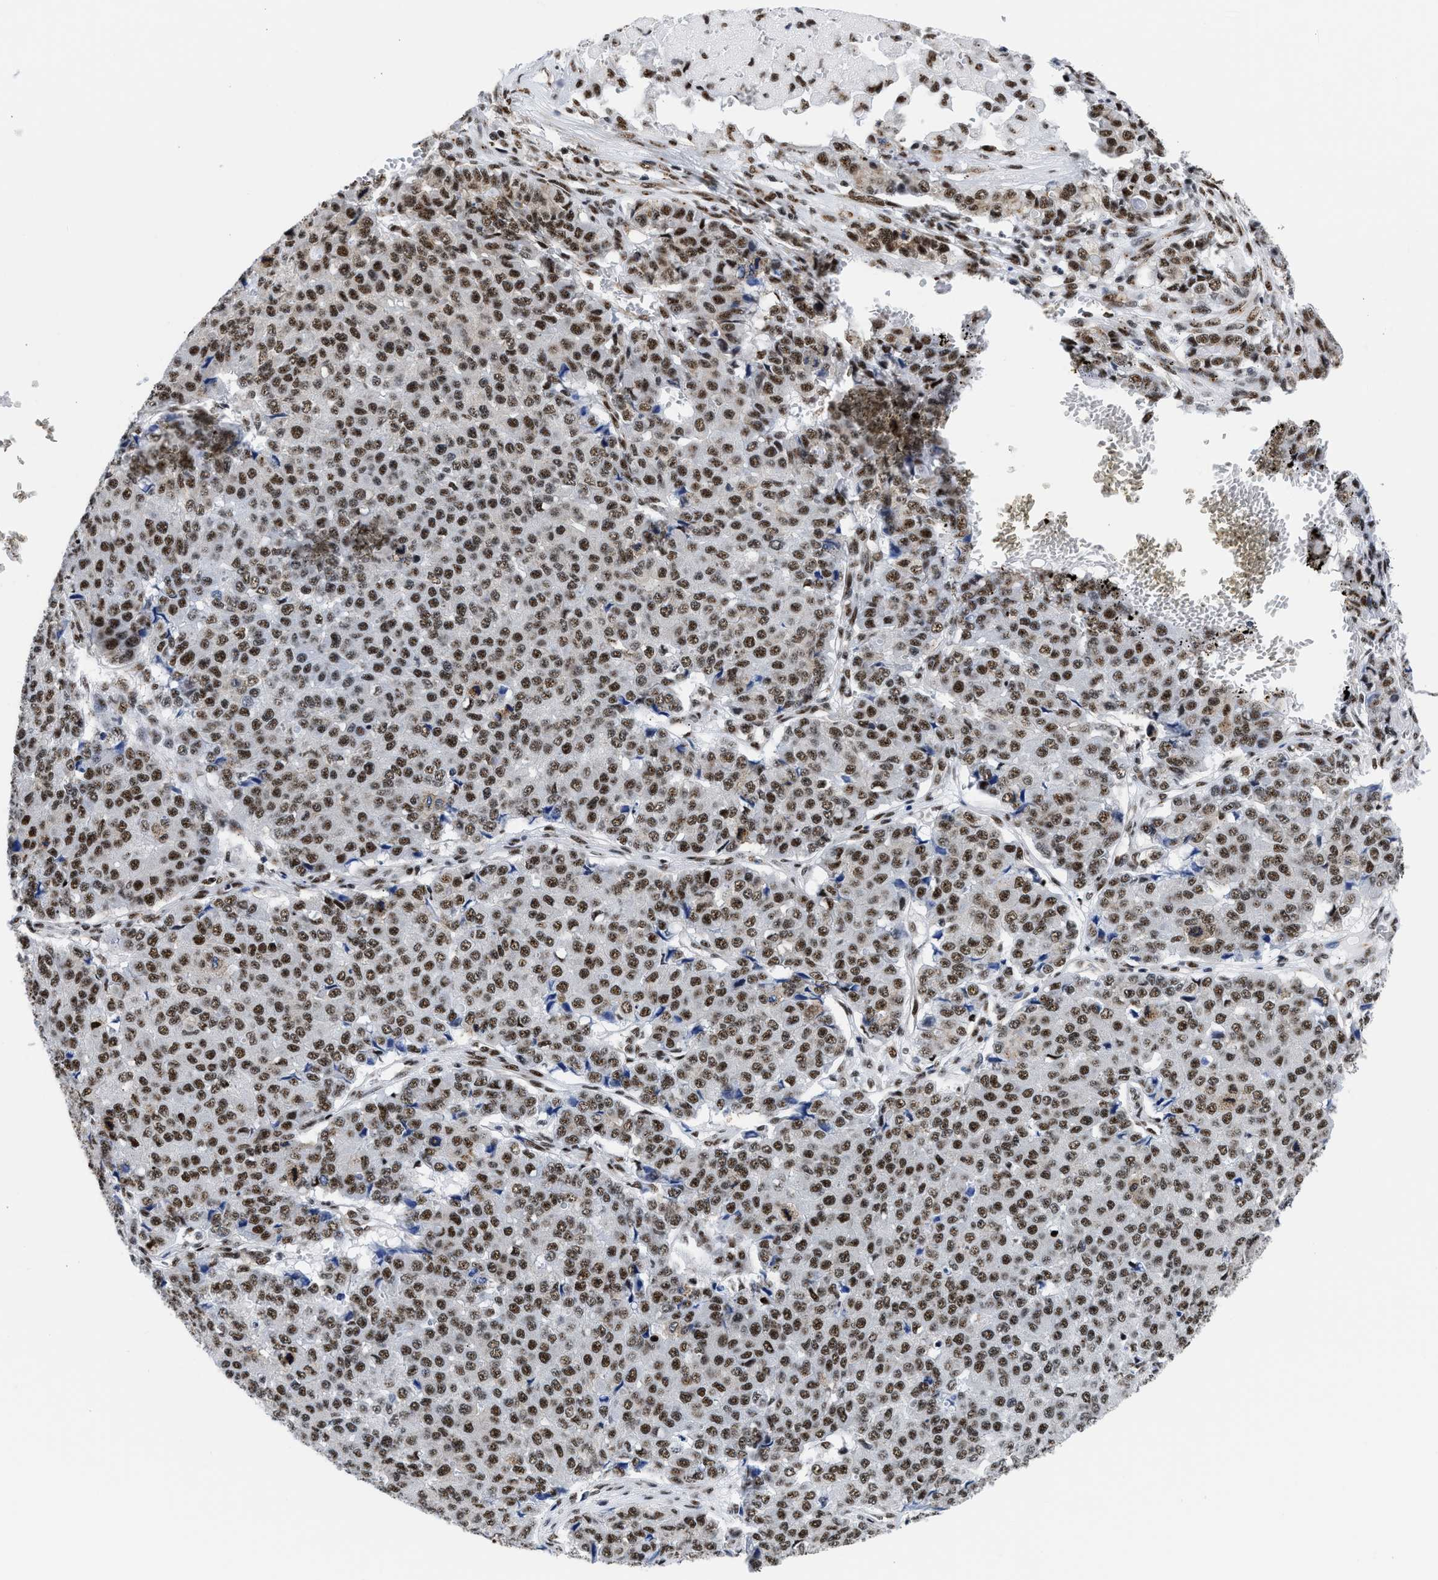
{"staining": {"intensity": "strong", "quantity": ">75%", "location": "nuclear"}, "tissue": "pancreatic cancer", "cell_type": "Tumor cells", "image_type": "cancer", "snomed": [{"axis": "morphology", "description": "Adenocarcinoma, NOS"}, {"axis": "topography", "description": "Pancreas"}], "caption": "IHC micrograph of neoplastic tissue: pancreatic adenocarcinoma stained using immunohistochemistry (IHC) displays high levels of strong protein expression localized specifically in the nuclear of tumor cells, appearing as a nuclear brown color.", "gene": "RBM8A", "patient": {"sex": "male", "age": 50}}